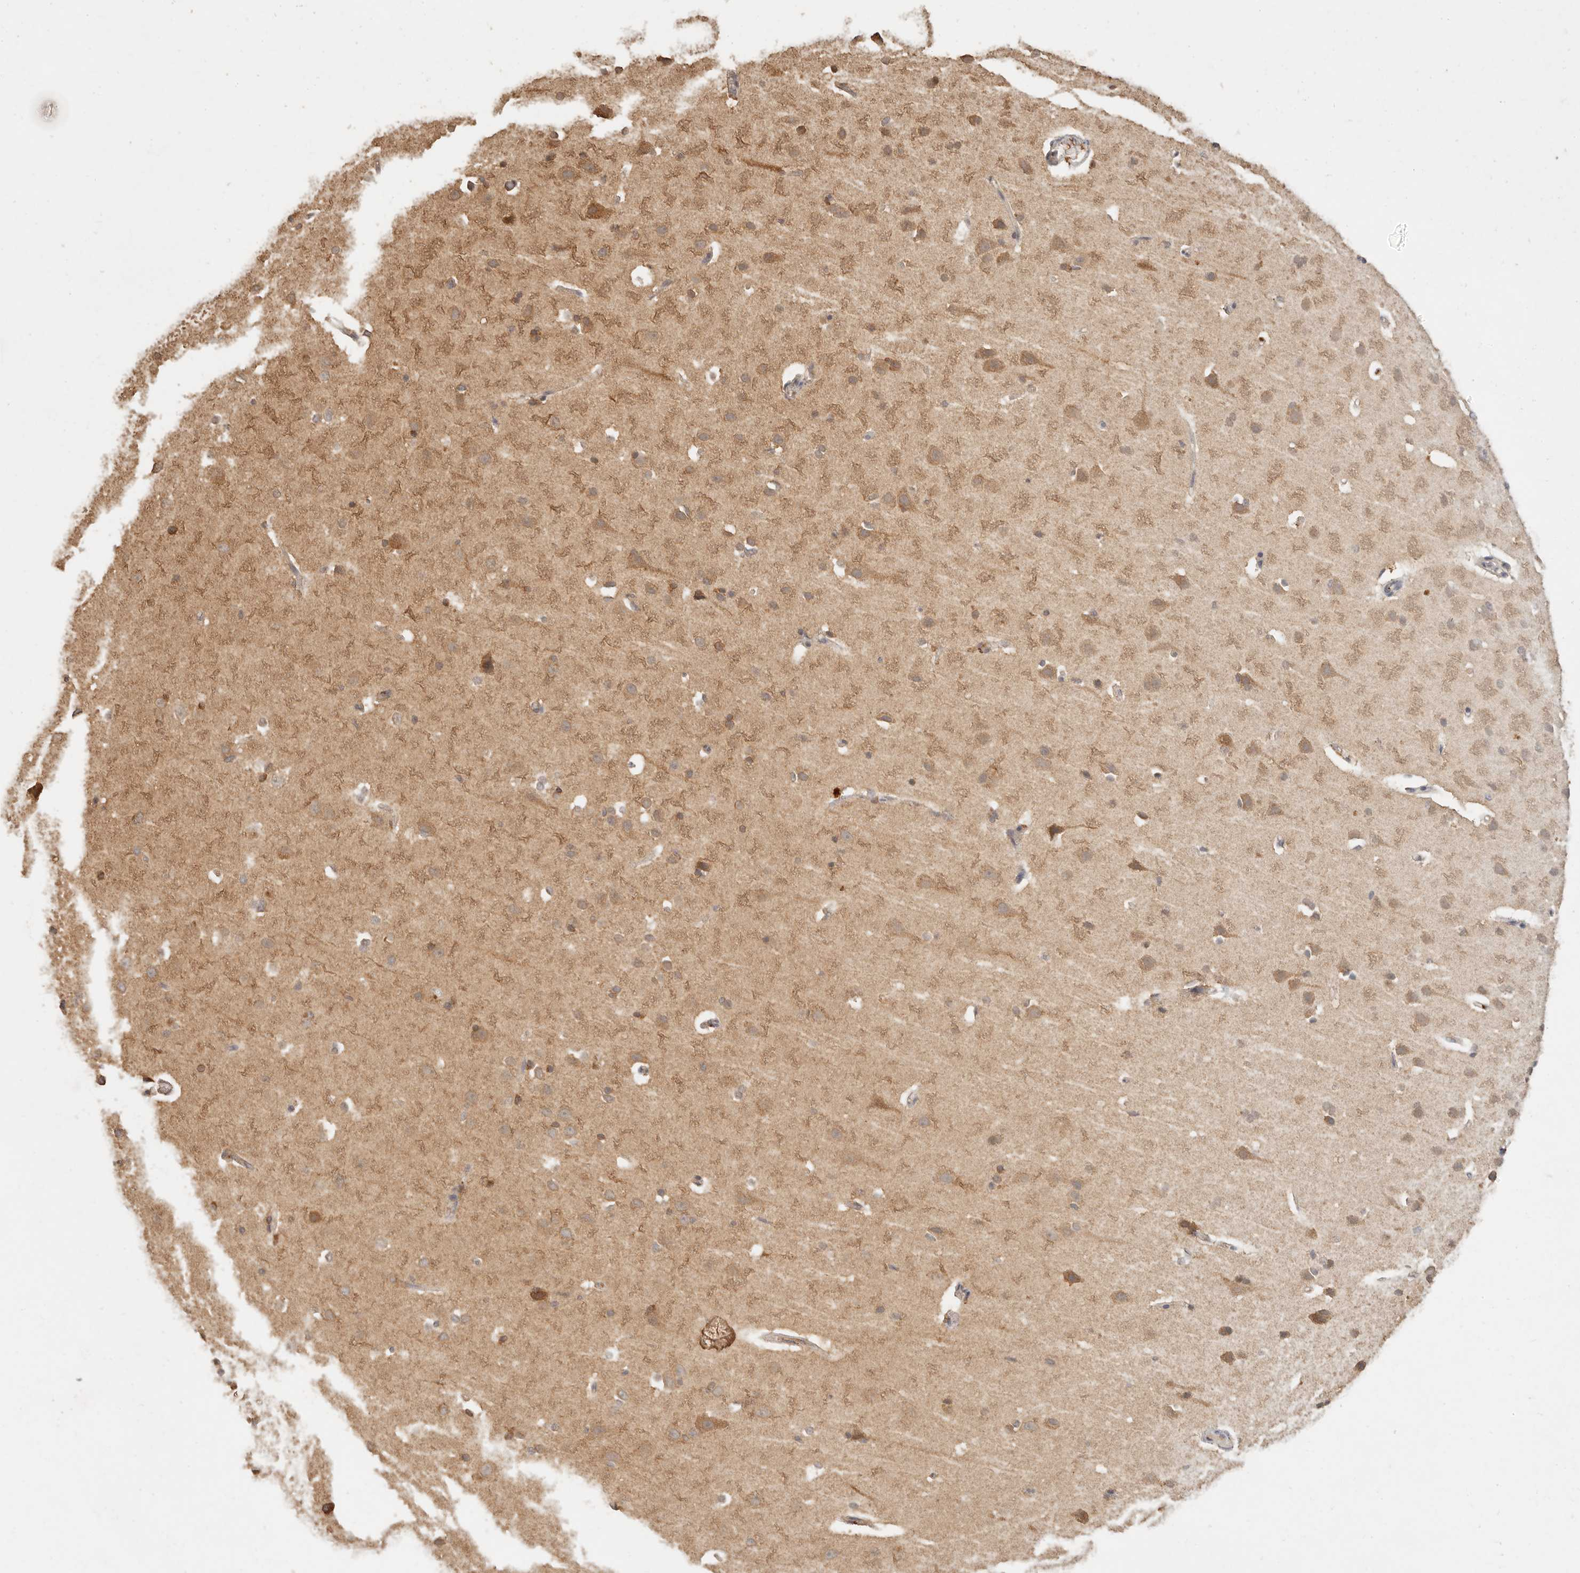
{"staining": {"intensity": "moderate", "quantity": "<25%", "location": "cytoplasmic/membranous"}, "tissue": "cerebral cortex", "cell_type": "Endothelial cells", "image_type": "normal", "snomed": [{"axis": "morphology", "description": "Normal tissue, NOS"}, {"axis": "topography", "description": "Cerebral cortex"}], "caption": "Immunohistochemical staining of normal human cerebral cortex displays low levels of moderate cytoplasmic/membranous staining in approximately <25% of endothelial cells.", "gene": "INTS11", "patient": {"sex": "male", "age": 34}}